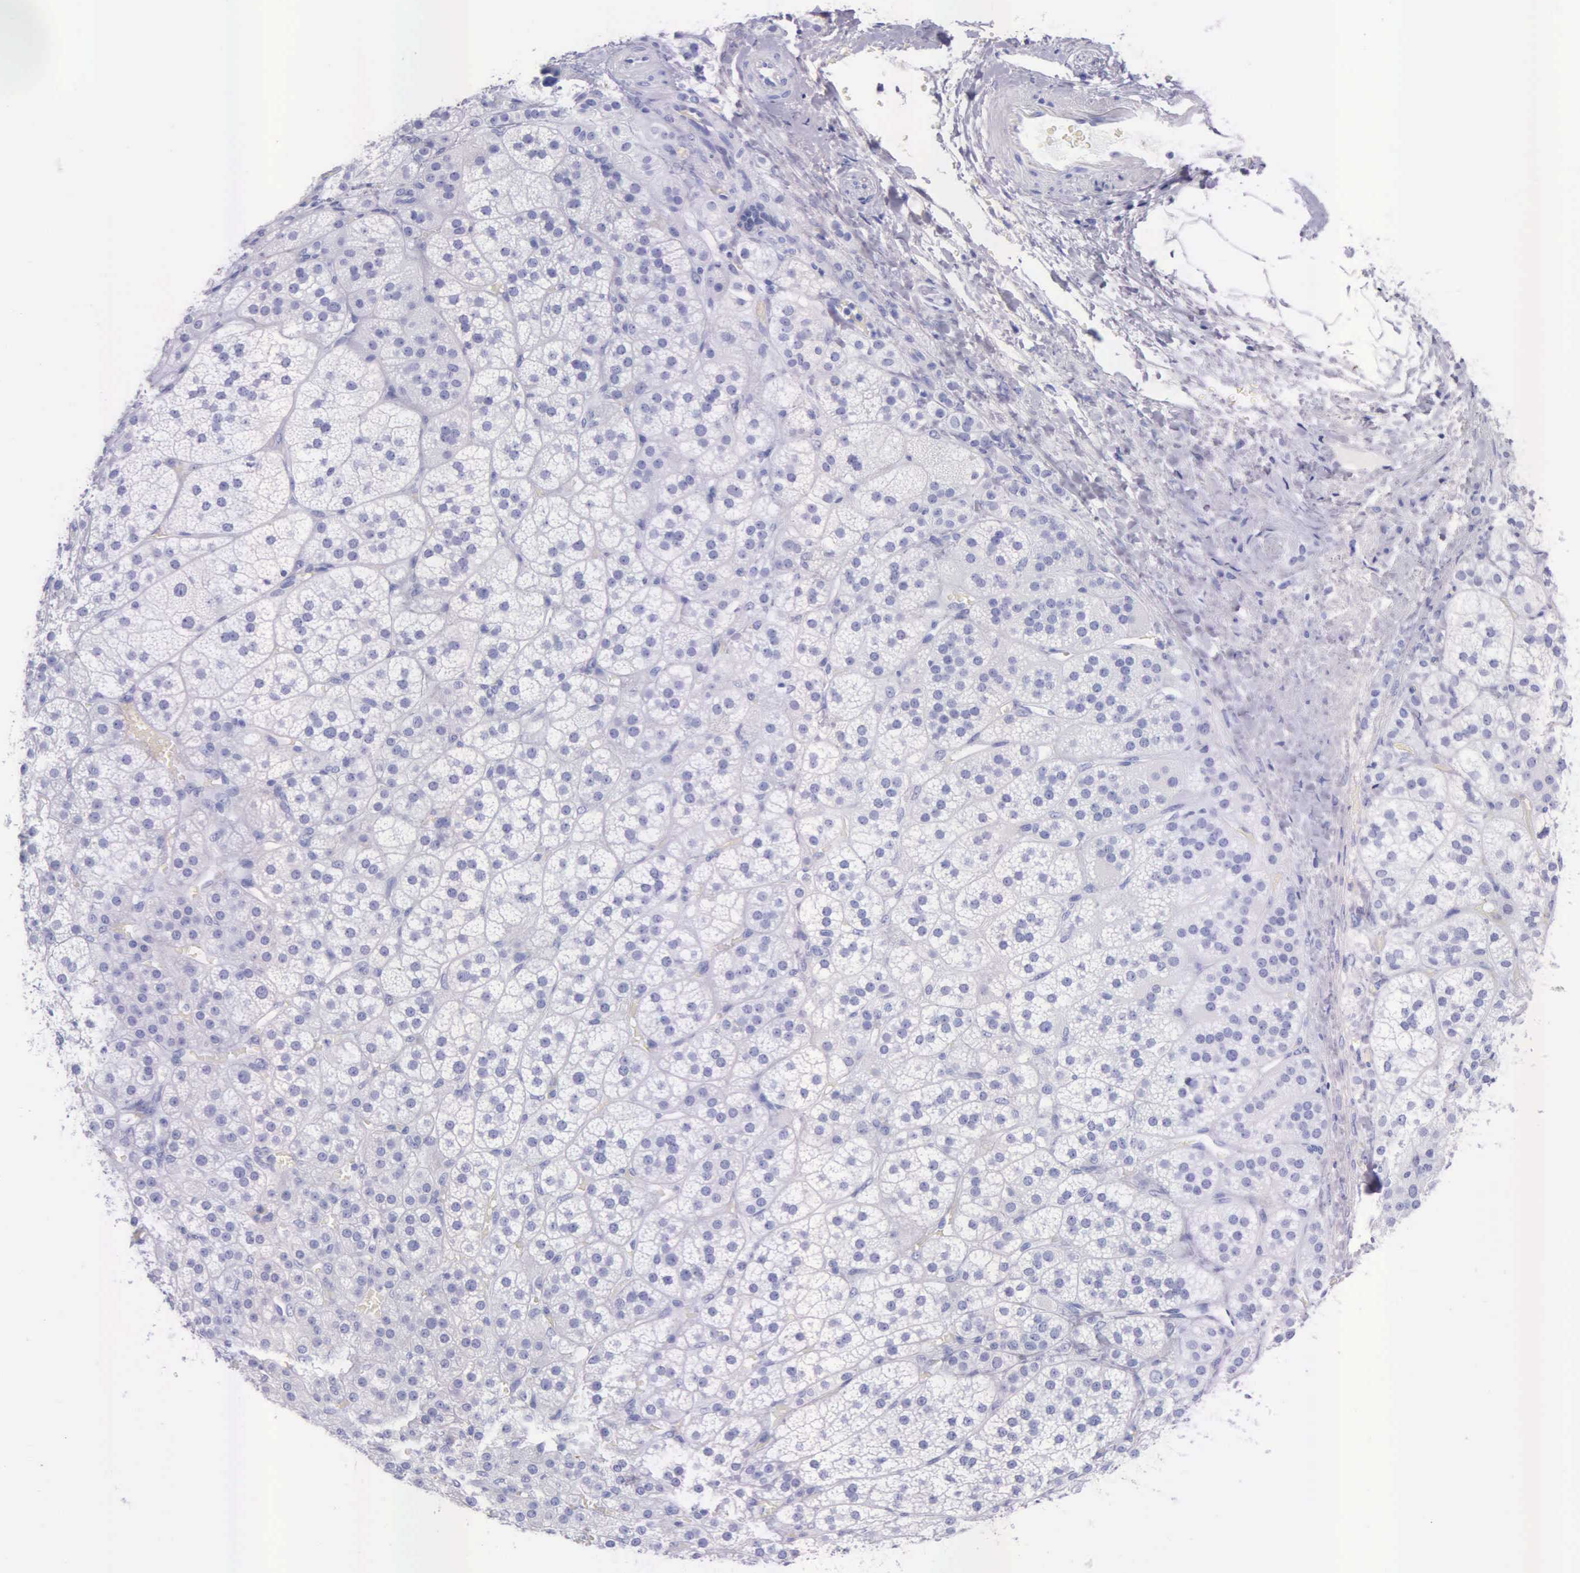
{"staining": {"intensity": "negative", "quantity": "none", "location": "none"}, "tissue": "adrenal gland", "cell_type": "Glandular cells", "image_type": "normal", "snomed": [{"axis": "morphology", "description": "Normal tissue, NOS"}, {"axis": "topography", "description": "Adrenal gland"}], "caption": "Immunohistochemistry (IHC) image of unremarkable adrenal gland: human adrenal gland stained with DAB displays no significant protein positivity in glandular cells.", "gene": "KLK2", "patient": {"sex": "female", "age": 60}}